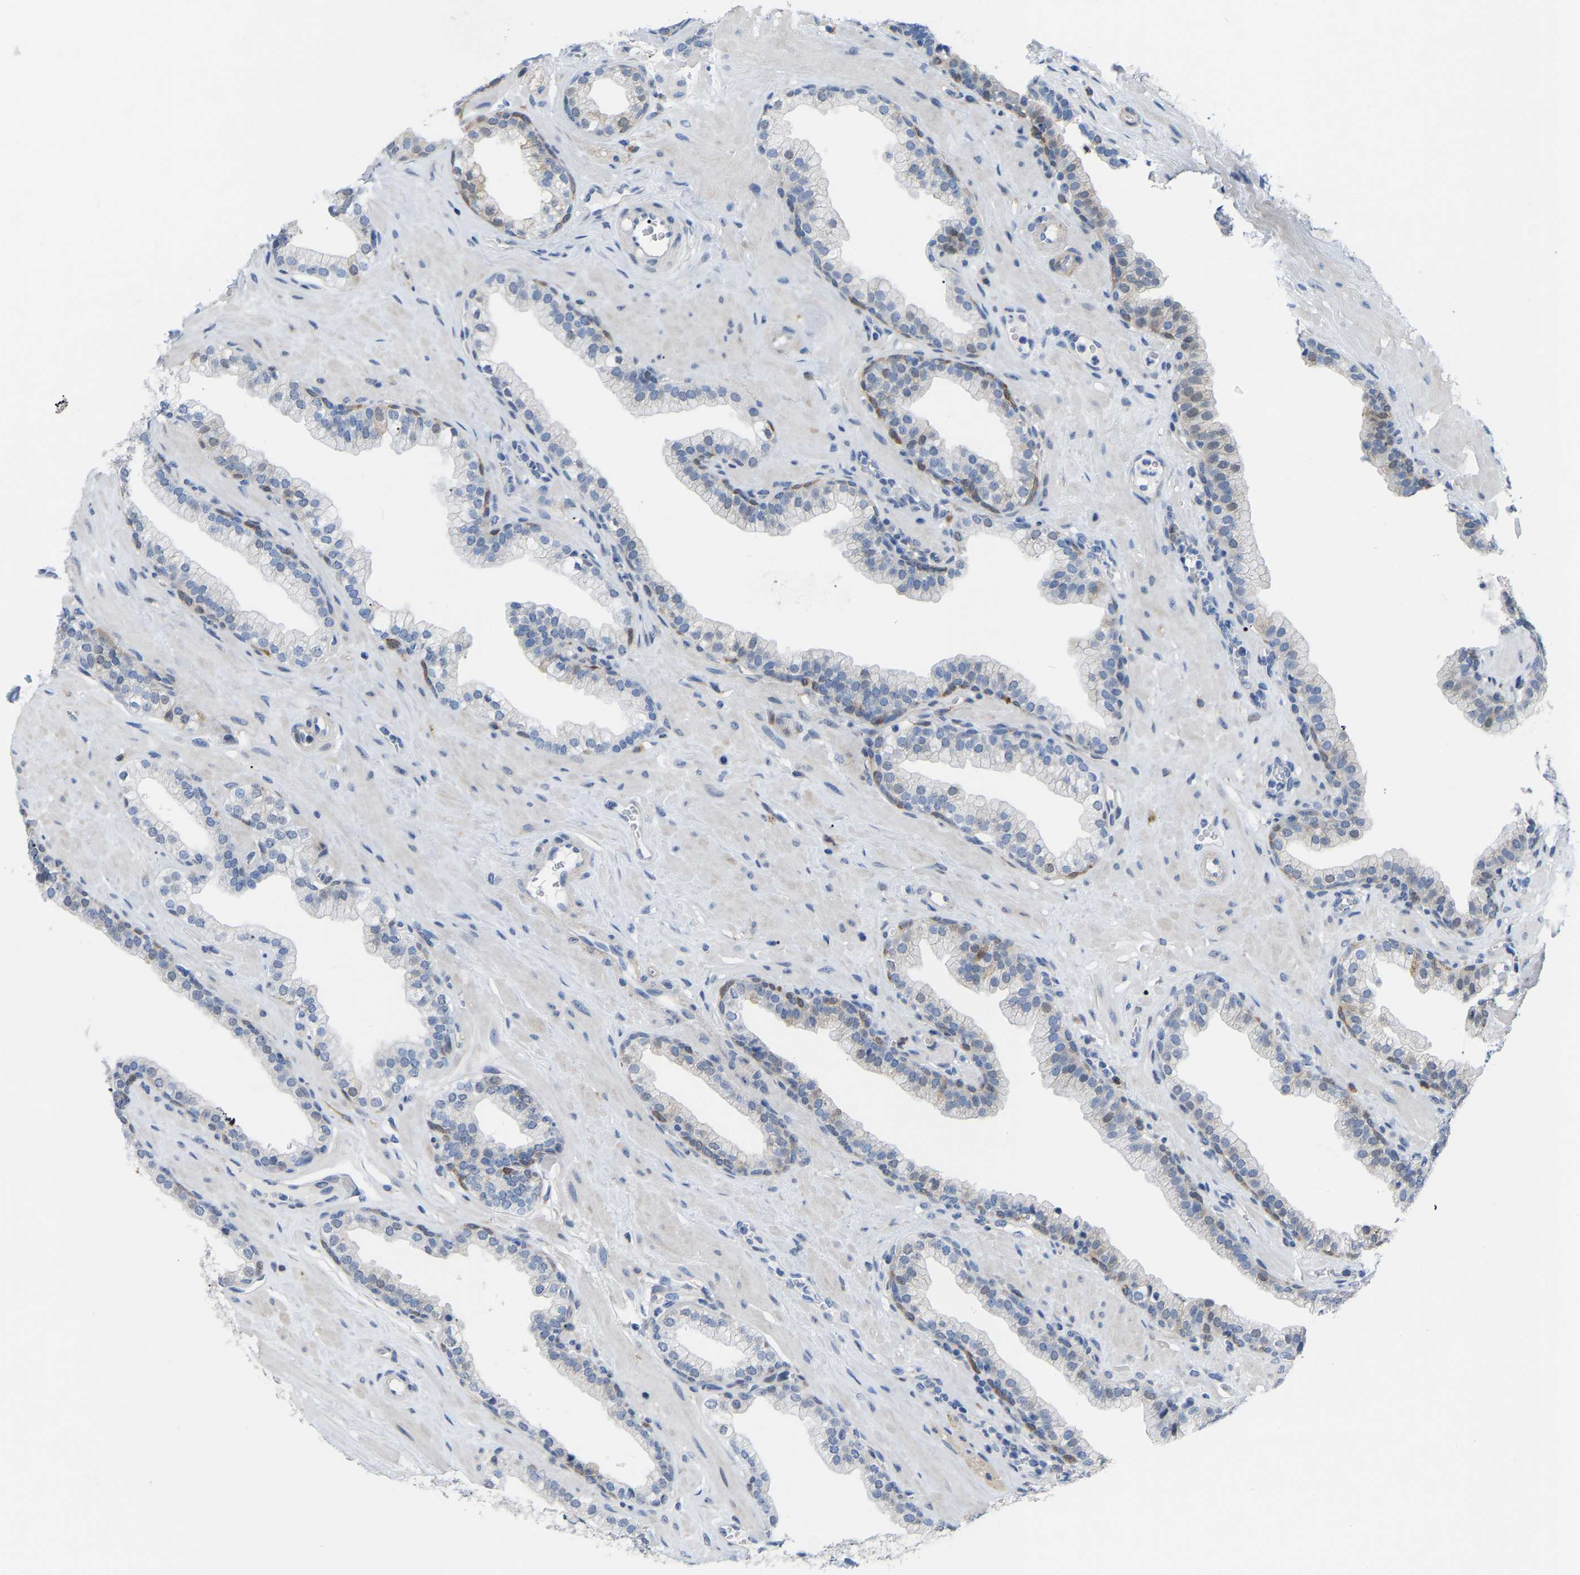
{"staining": {"intensity": "moderate", "quantity": "<25%", "location": "cytoplasmic/membranous"}, "tissue": "prostate", "cell_type": "Glandular cells", "image_type": "normal", "snomed": [{"axis": "morphology", "description": "Normal tissue, NOS"}, {"axis": "morphology", "description": "Urothelial carcinoma, Low grade"}, {"axis": "topography", "description": "Urinary bladder"}, {"axis": "topography", "description": "Prostate"}], "caption": "Human prostate stained with a brown dye reveals moderate cytoplasmic/membranous positive staining in approximately <25% of glandular cells.", "gene": "ABTB2", "patient": {"sex": "male", "age": 60}}